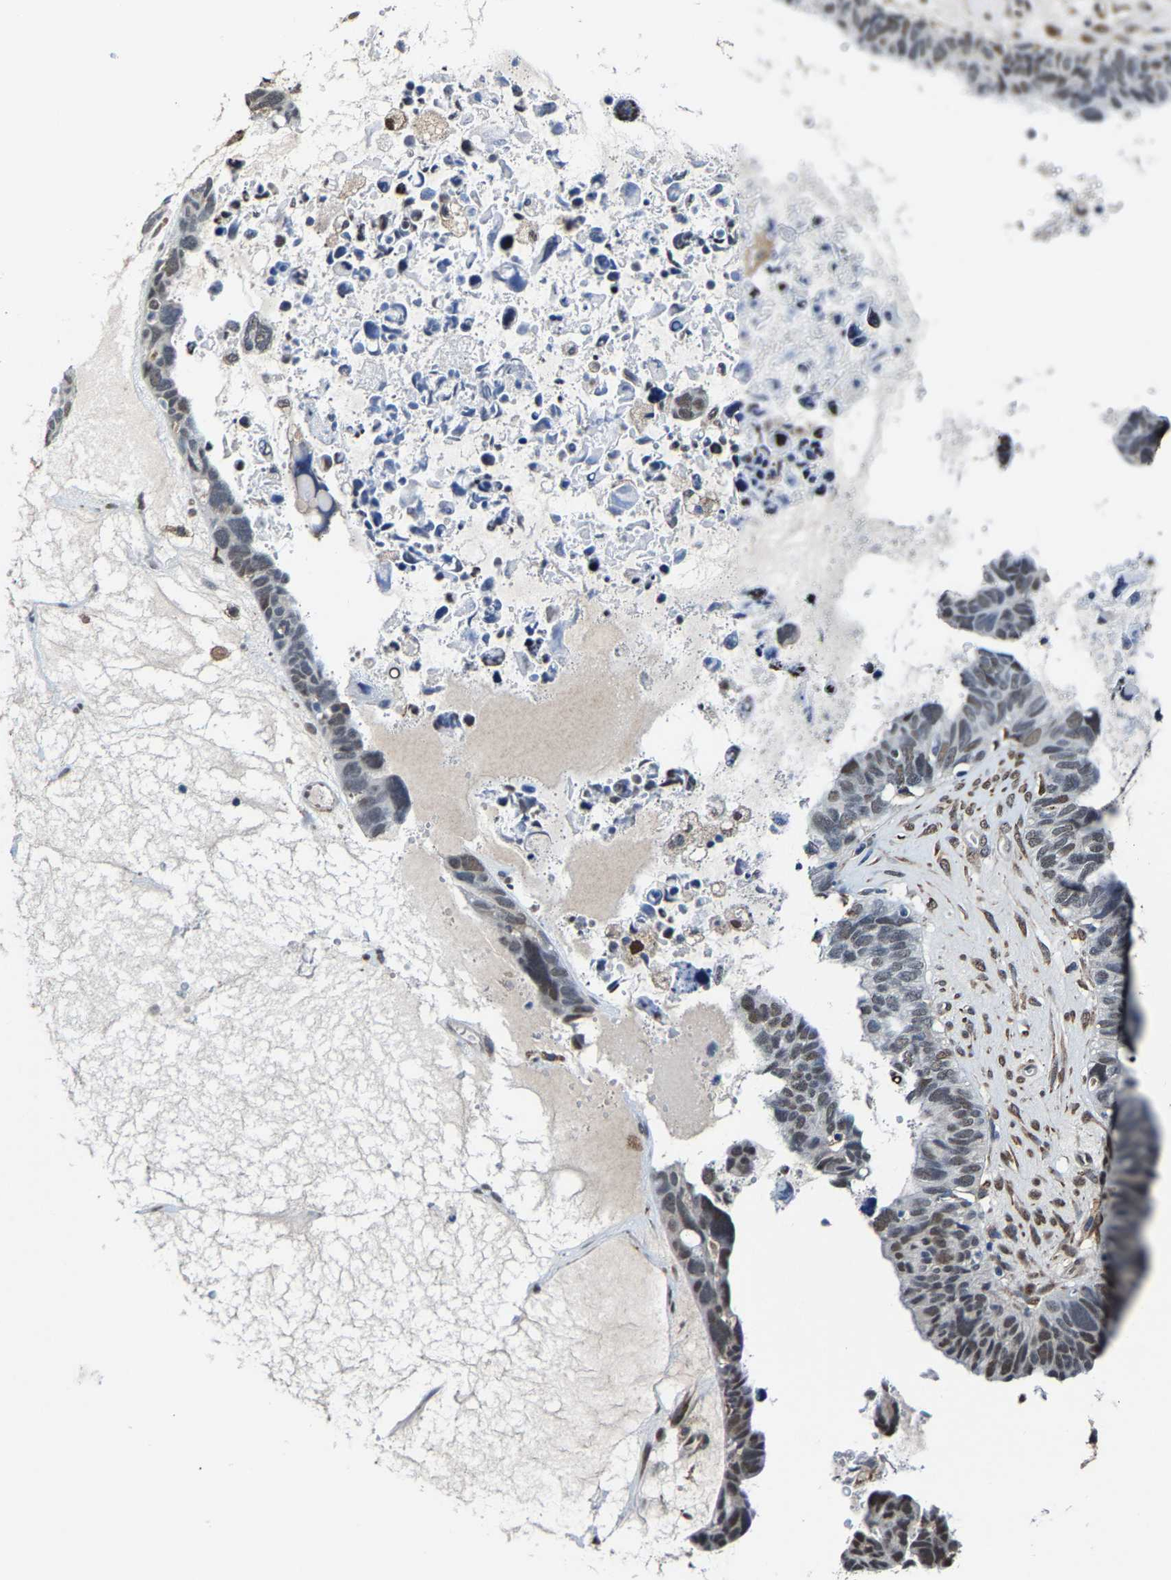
{"staining": {"intensity": "moderate", "quantity": ">75%", "location": "cytoplasmic/membranous,nuclear"}, "tissue": "ovarian cancer", "cell_type": "Tumor cells", "image_type": "cancer", "snomed": [{"axis": "morphology", "description": "Cystadenocarcinoma, serous, NOS"}, {"axis": "topography", "description": "Ovary"}], "caption": "Moderate cytoplasmic/membranous and nuclear expression is present in about >75% of tumor cells in serous cystadenocarcinoma (ovarian). The protein of interest is stained brown, and the nuclei are stained in blue (DAB (3,3'-diaminobenzidine) IHC with brightfield microscopy, high magnification).", "gene": "METTL1", "patient": {"sex": "female", "age": 79}}